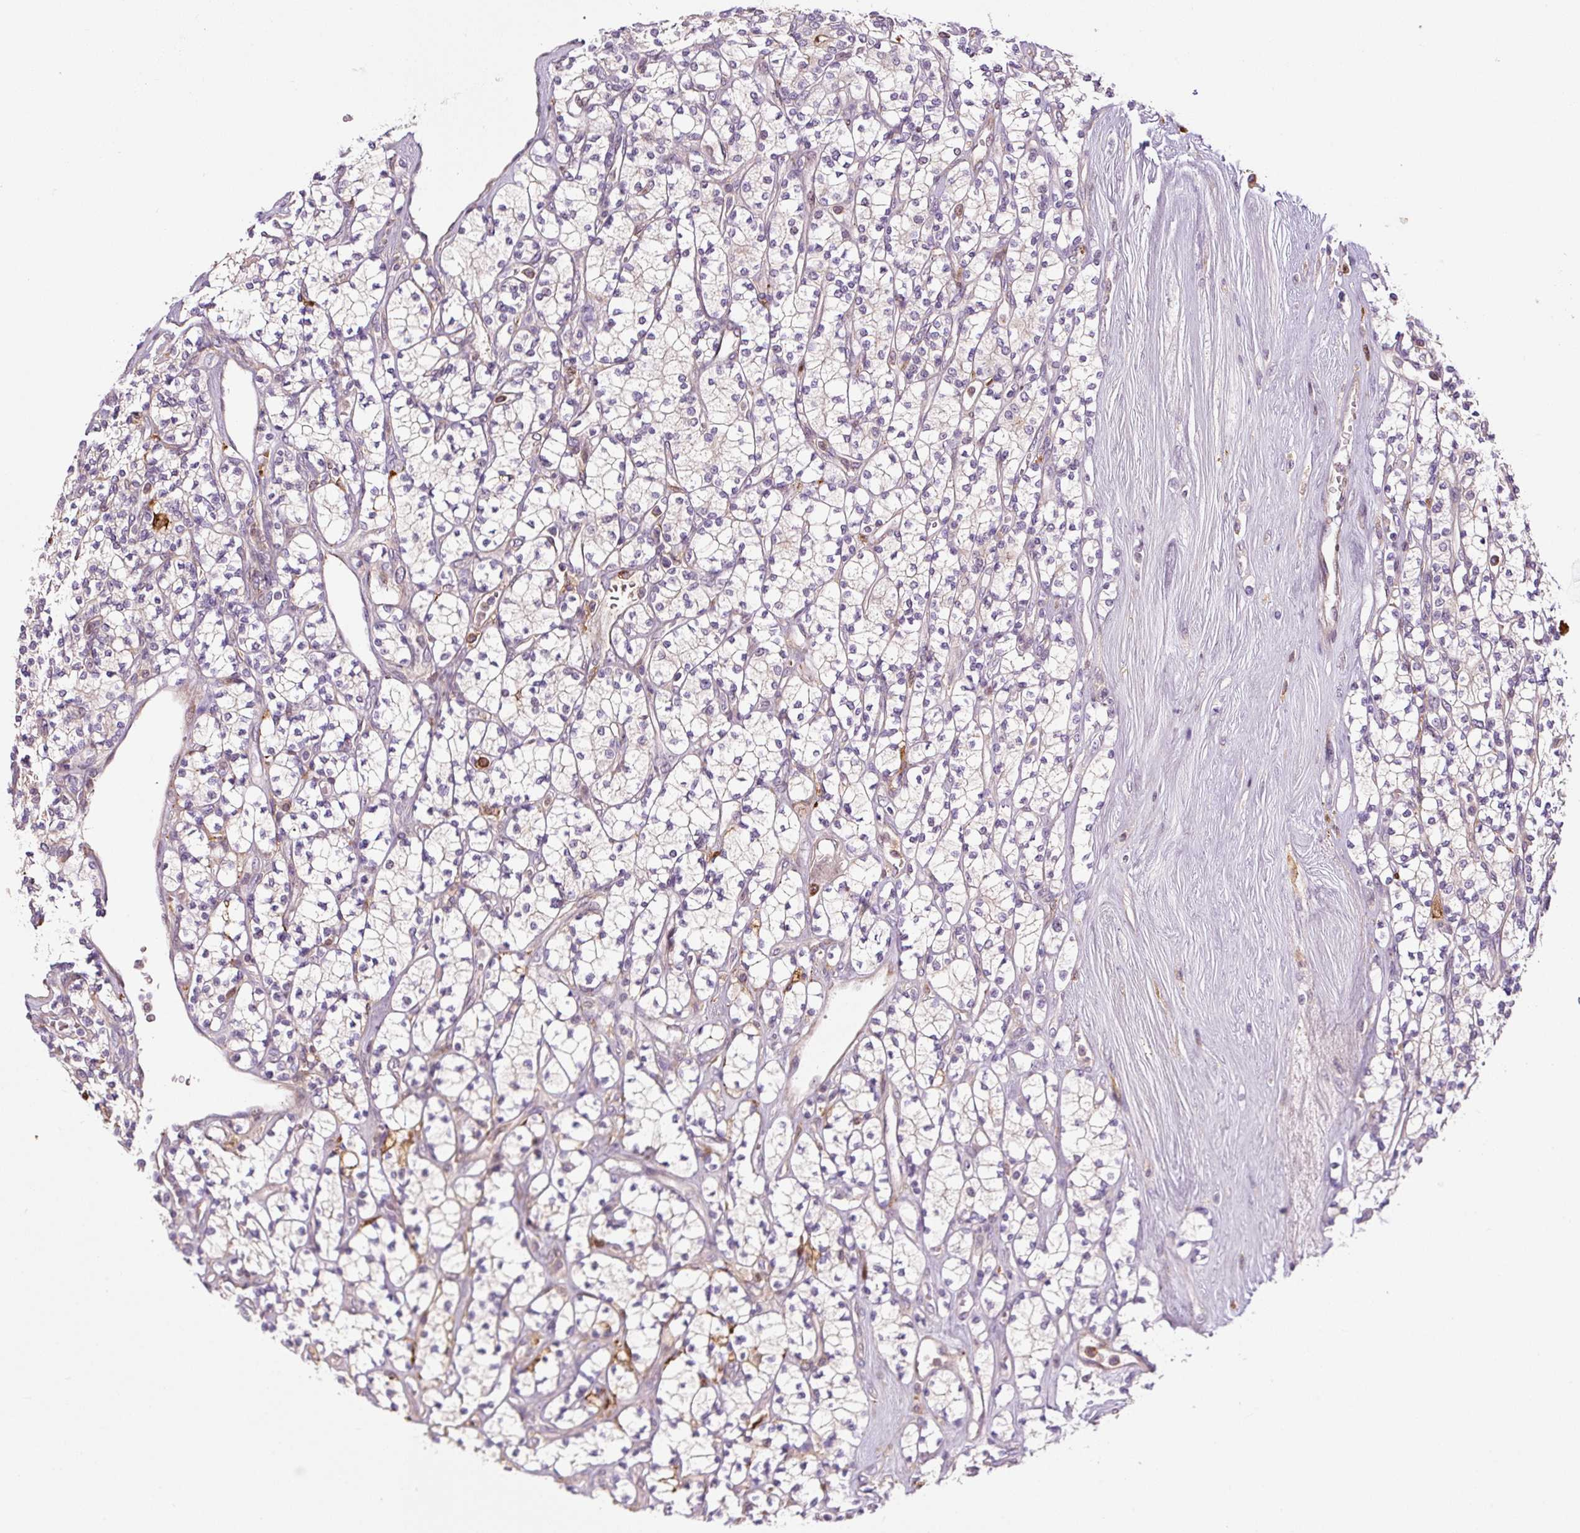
{"staining": {"intensity": "negative", "quantity": "none", "location": "none"}, "tissue": "renal cancer", "cell_type": "Tumor cells", "image_type": "cancer", "snomed": [{"axis": "morphology", "description": "Adenocarcinoma, NOS"}, {"axis": "topography", "description": "Kidney"}], "caption": "Protein analysis of renal cancer (adenocarcinoma) demonstrates no significant expression in tumor cells.", "gene": "FUT10", "patient": {"sex": "male", "age": 77}}